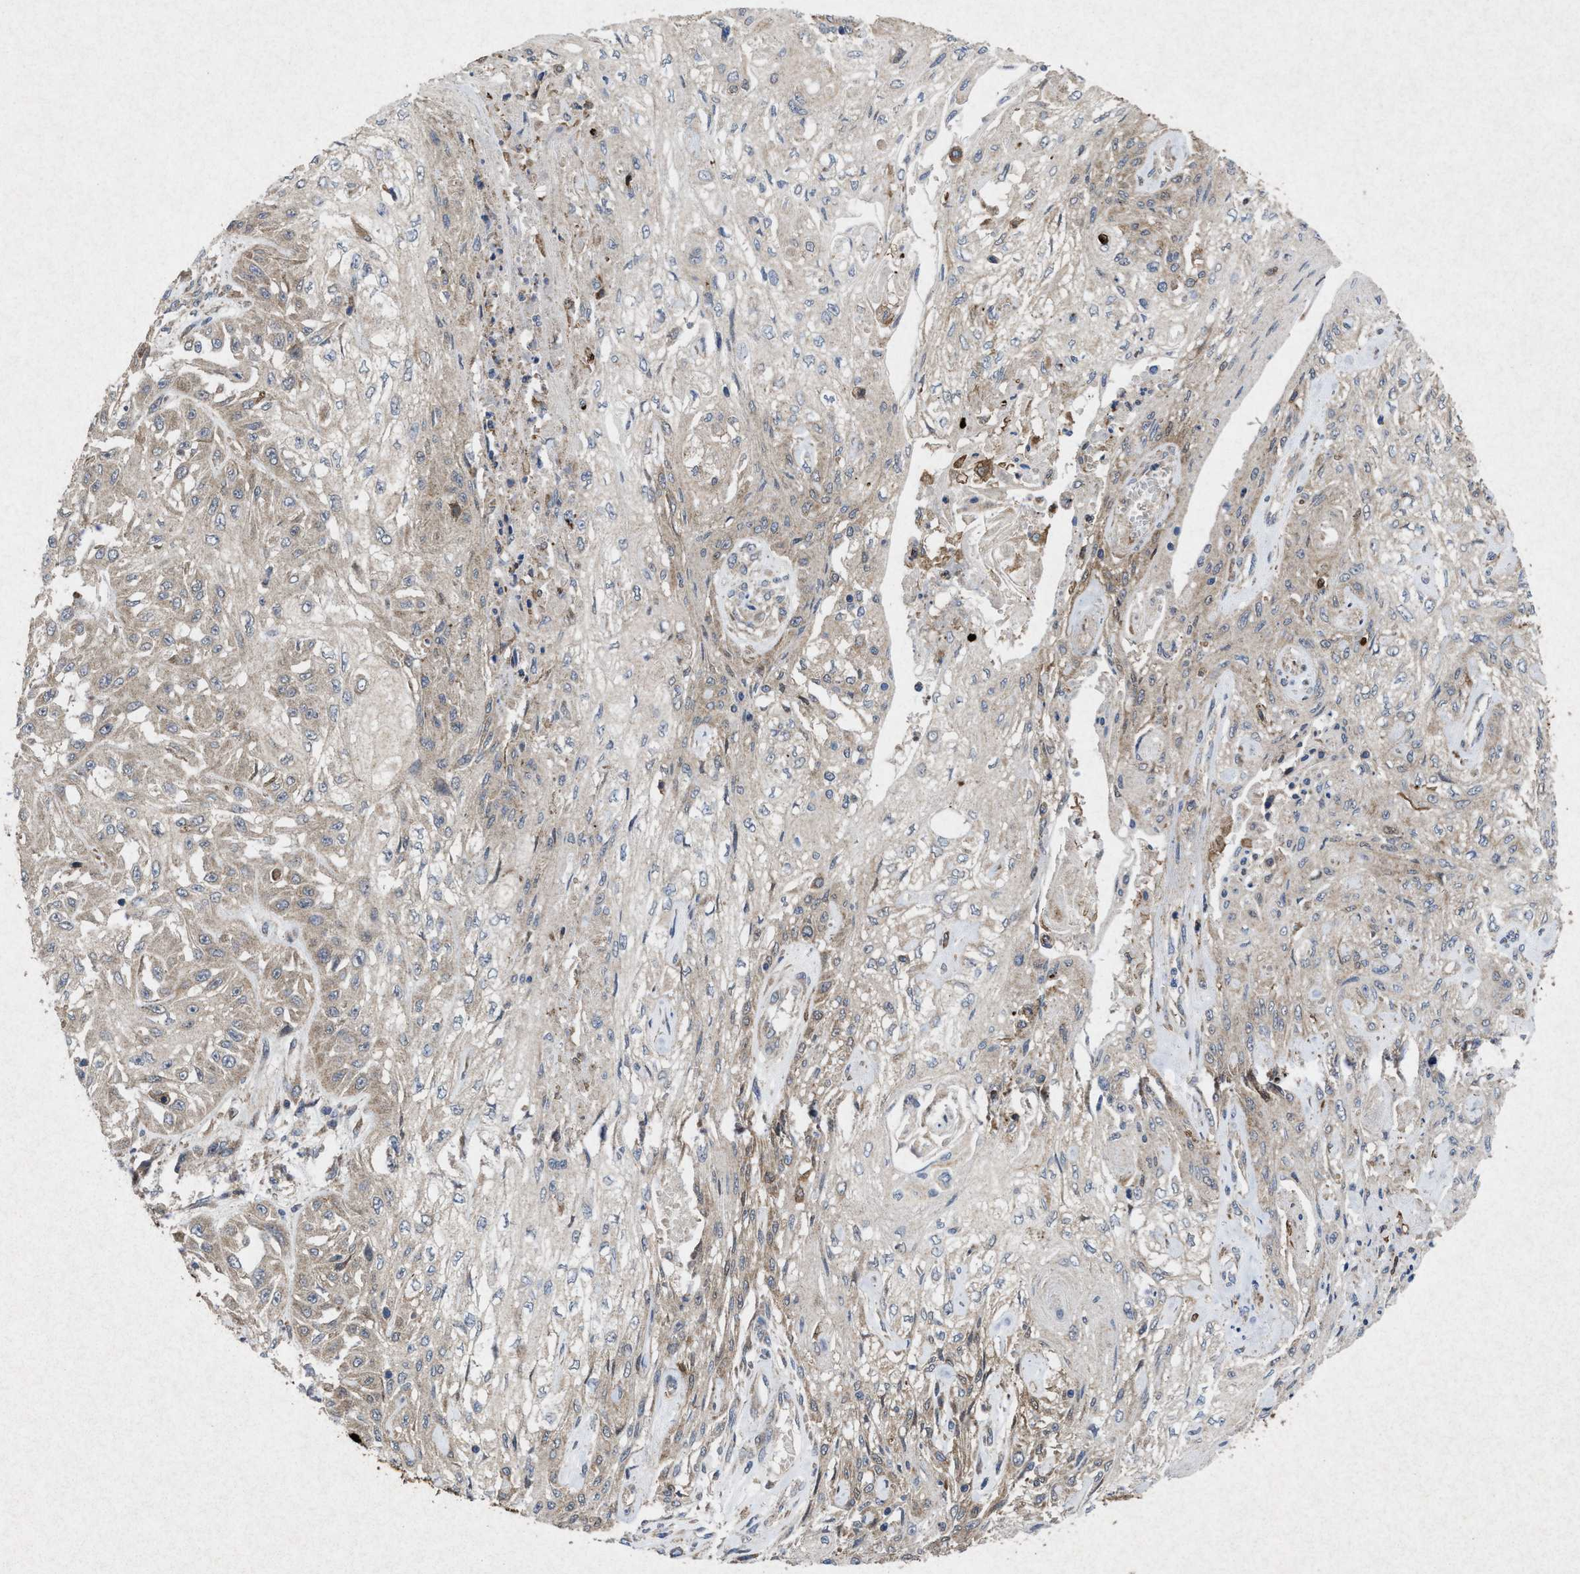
{"staining": {"intensity": "weak", "quantity": "<25%", "location": "cytoplasmic/membranous"}, "tissue": "skin cancer", "cell_type": "Tumor cells", "image_type": "cancer", "snomed": [{"axis": "morphology", "description": "Squamous cell carcinoma, NOS"}, {"axis": "morphology", "description": "Squamous cell carcinoma, metastatic, NOS"}, {"axis": "topography", "description": "Skin"}, {"axis": "topography", "description": "Lymph node"}], "caption": "High magnification brightfield microscopy of skin metastatic squamous cell carcinoma stained with DAB (3,3'-diaminobenzidine) (brown) and counterstained with hematoxylin (blue): tumor cells show no significant expression. (Stains: DAB (3,3'-diaminobenzidine) IHC with hematoxylin counter stain, Microscopy: brightfield microscopy at high magnification).", "gene": "MSI2", "patient": {"sex": "male", "age": 75}}